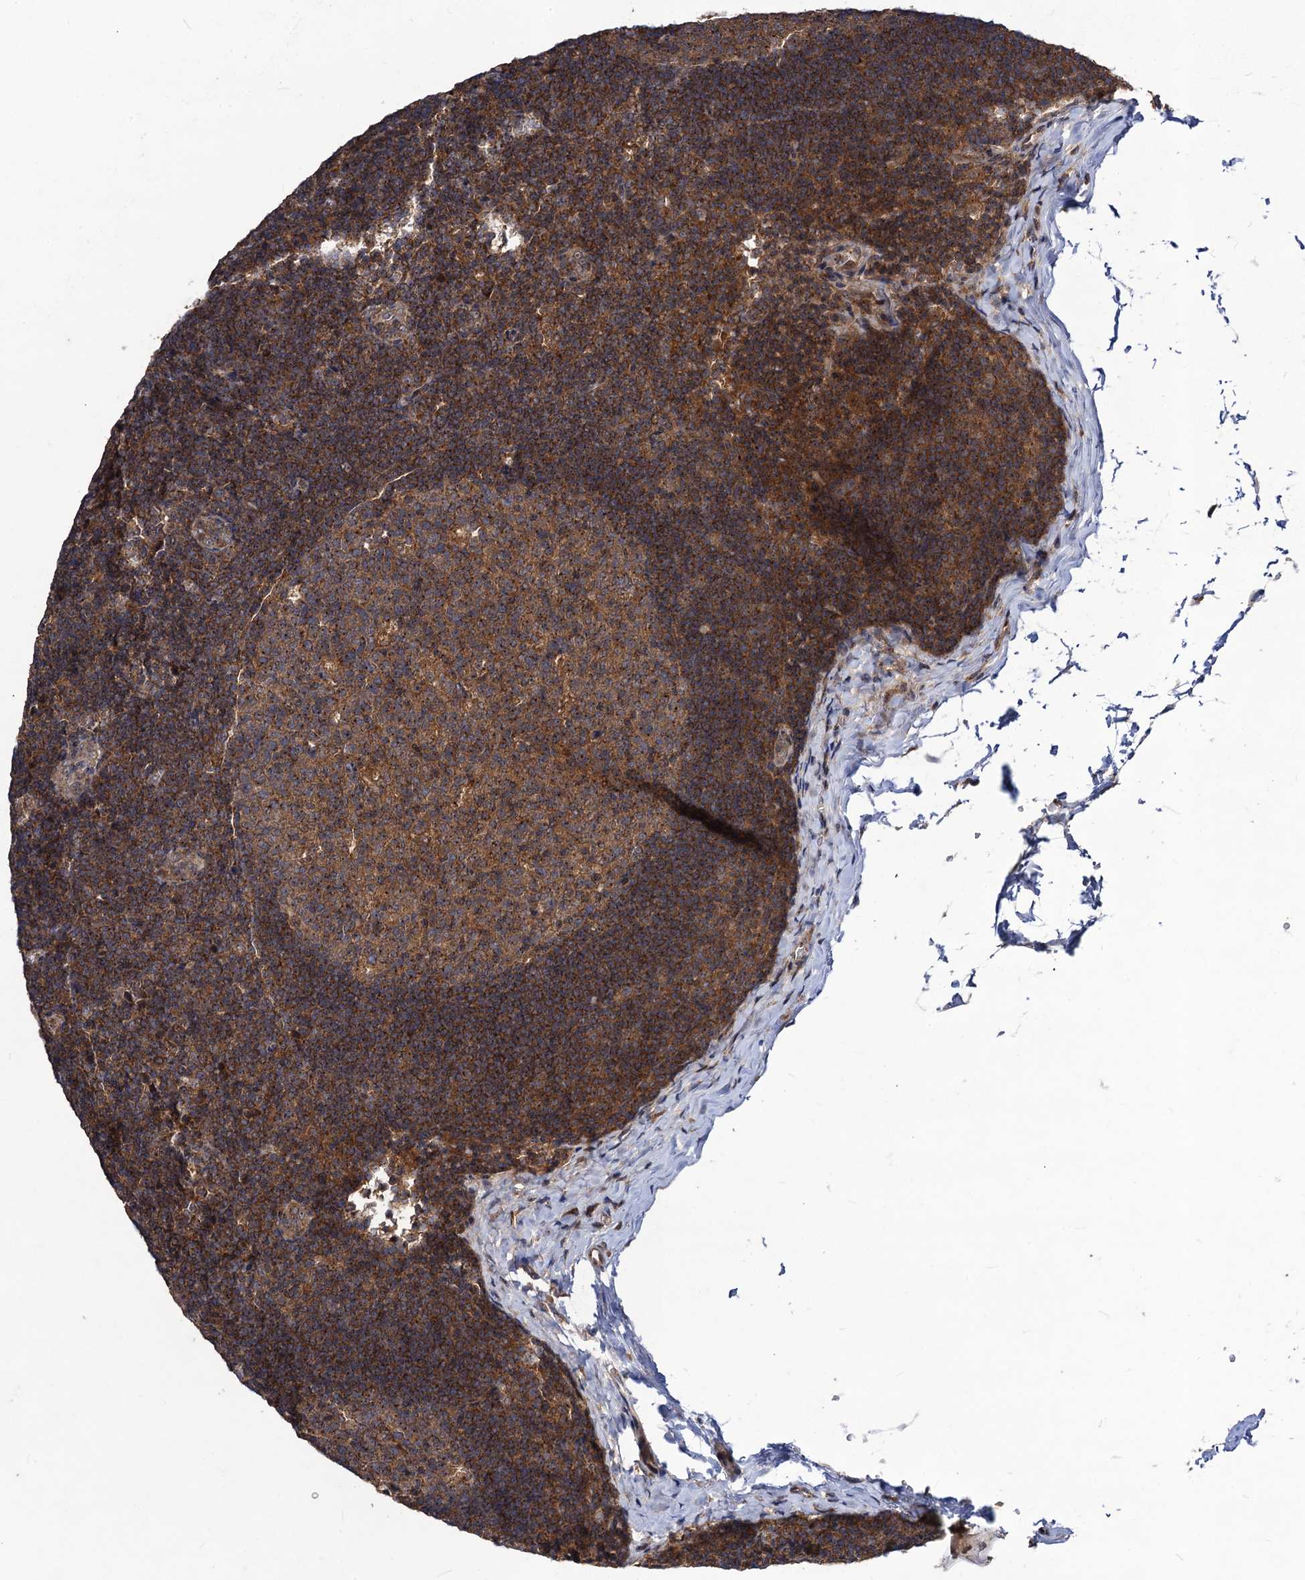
{"staining": {"intensity": "moderate", "quantity": ">75%", "location": "cytoplasmic/membranous"}, "tissue": "lymph node", "cell_type": "Germinal center cells", "image_type": "normal", "snomed": [{"axis": "morphology", "description": "Normal tissue, NOS"}, {"axis": "topography", "description": "Lymph node"}], "caption": "An IHC micrograph of normal tissue is shown. Protein staining in brown labels moderate cytoplasmic/membranous positivity in lymph node within germinal center cells.", "gene": "KXD1", "patient": {"sex": "female", "age": 22}}